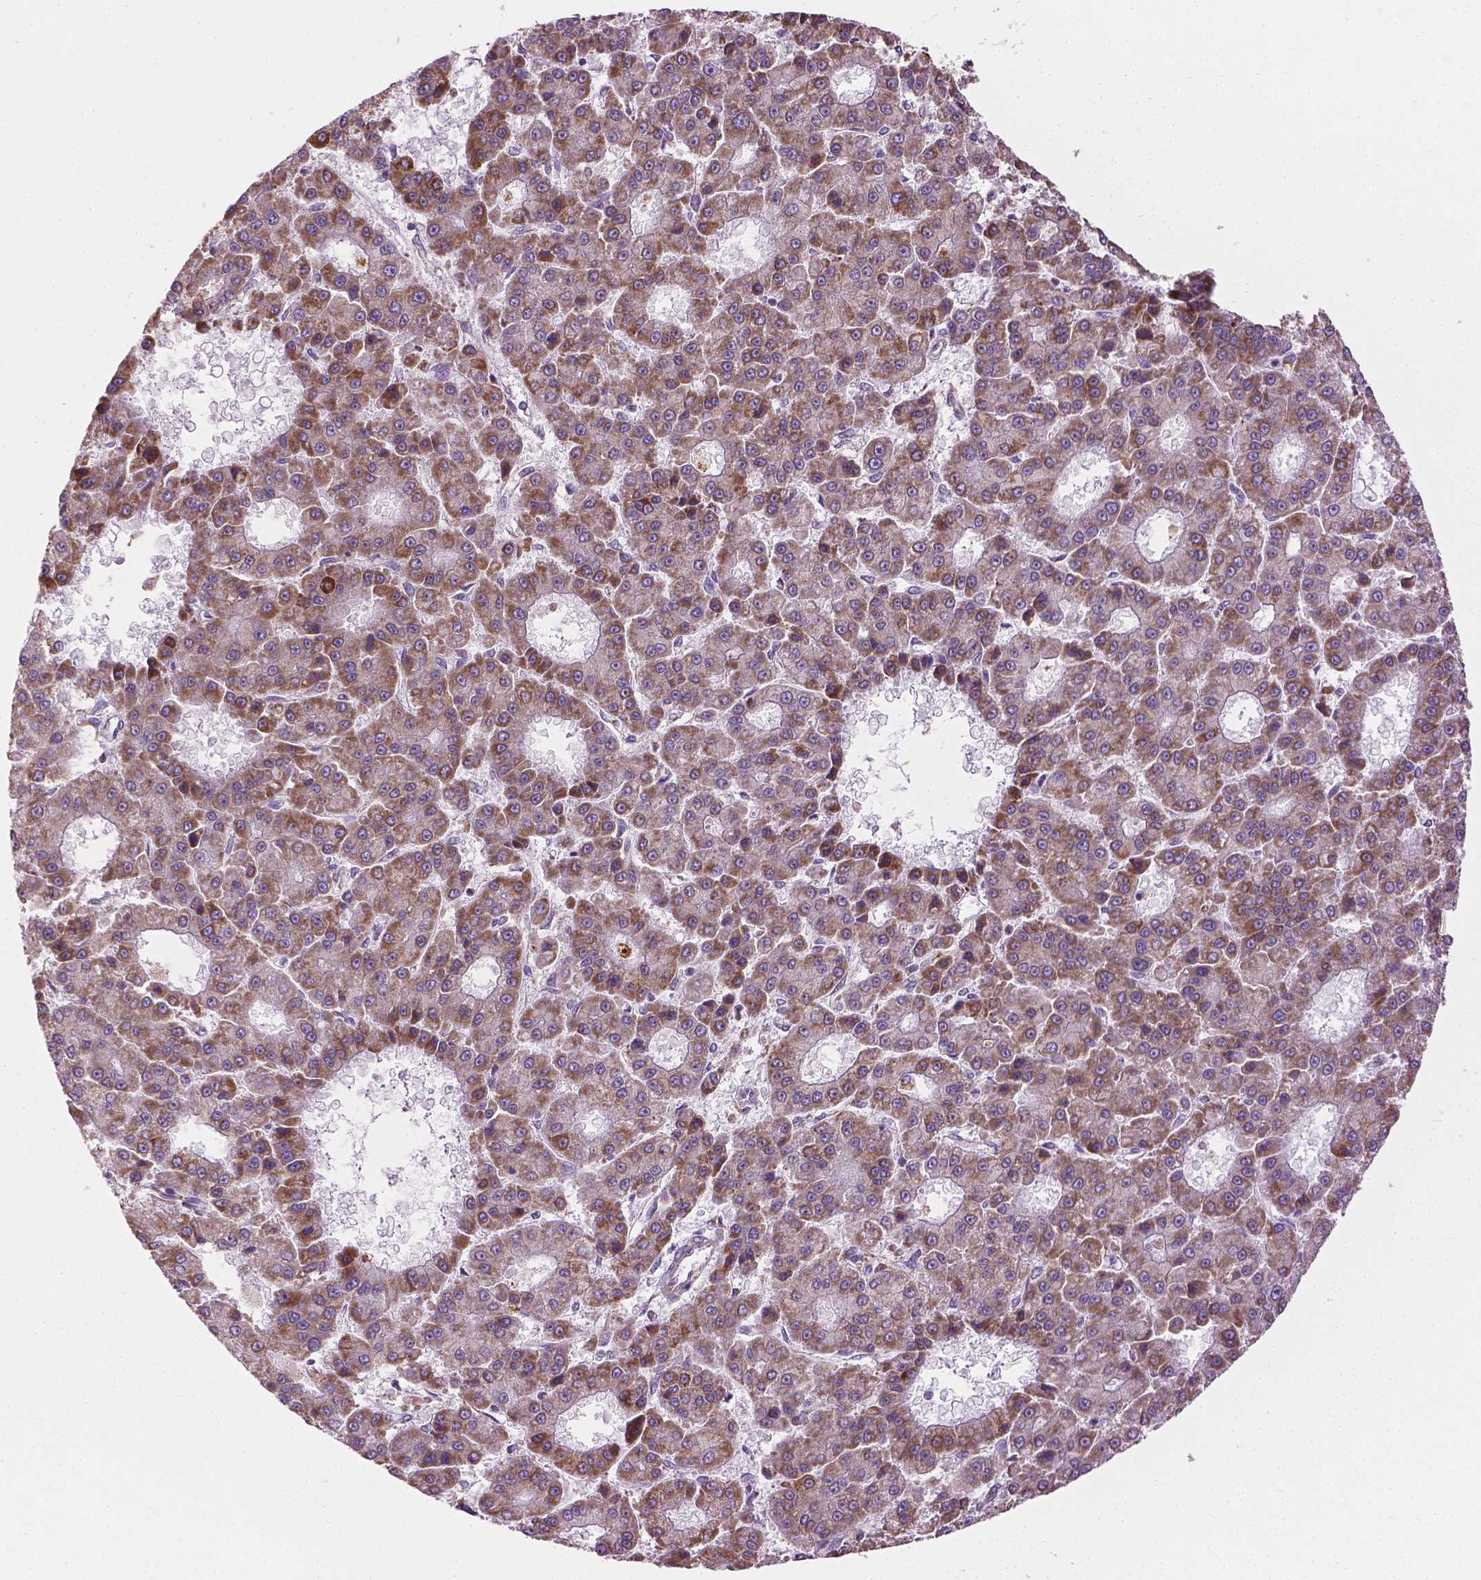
{"staining": {"intensity": "moderate", "quantity": ">75%", "location": "cytoplasmic/membranous"}, "tissue": "liver cancer", "cell_type": "Tumor cells", "image_type": "cancer", "snomed": [{"axis": "morphology", "description": "Carcinoma, Hepatocellular, NOS"}, {"axis": "topography", "description": "Liver"}], "caption": "Immunohistochemical staining of human hepatocellular carcinoma (liver) demonstrates moderate cytoplasmic/membranous protein staining in approximately >75% of tumor cells. Nuclei are stained in blue.", "gene": "VDAC1", "patient": {"sex": "male", "age": 70}}